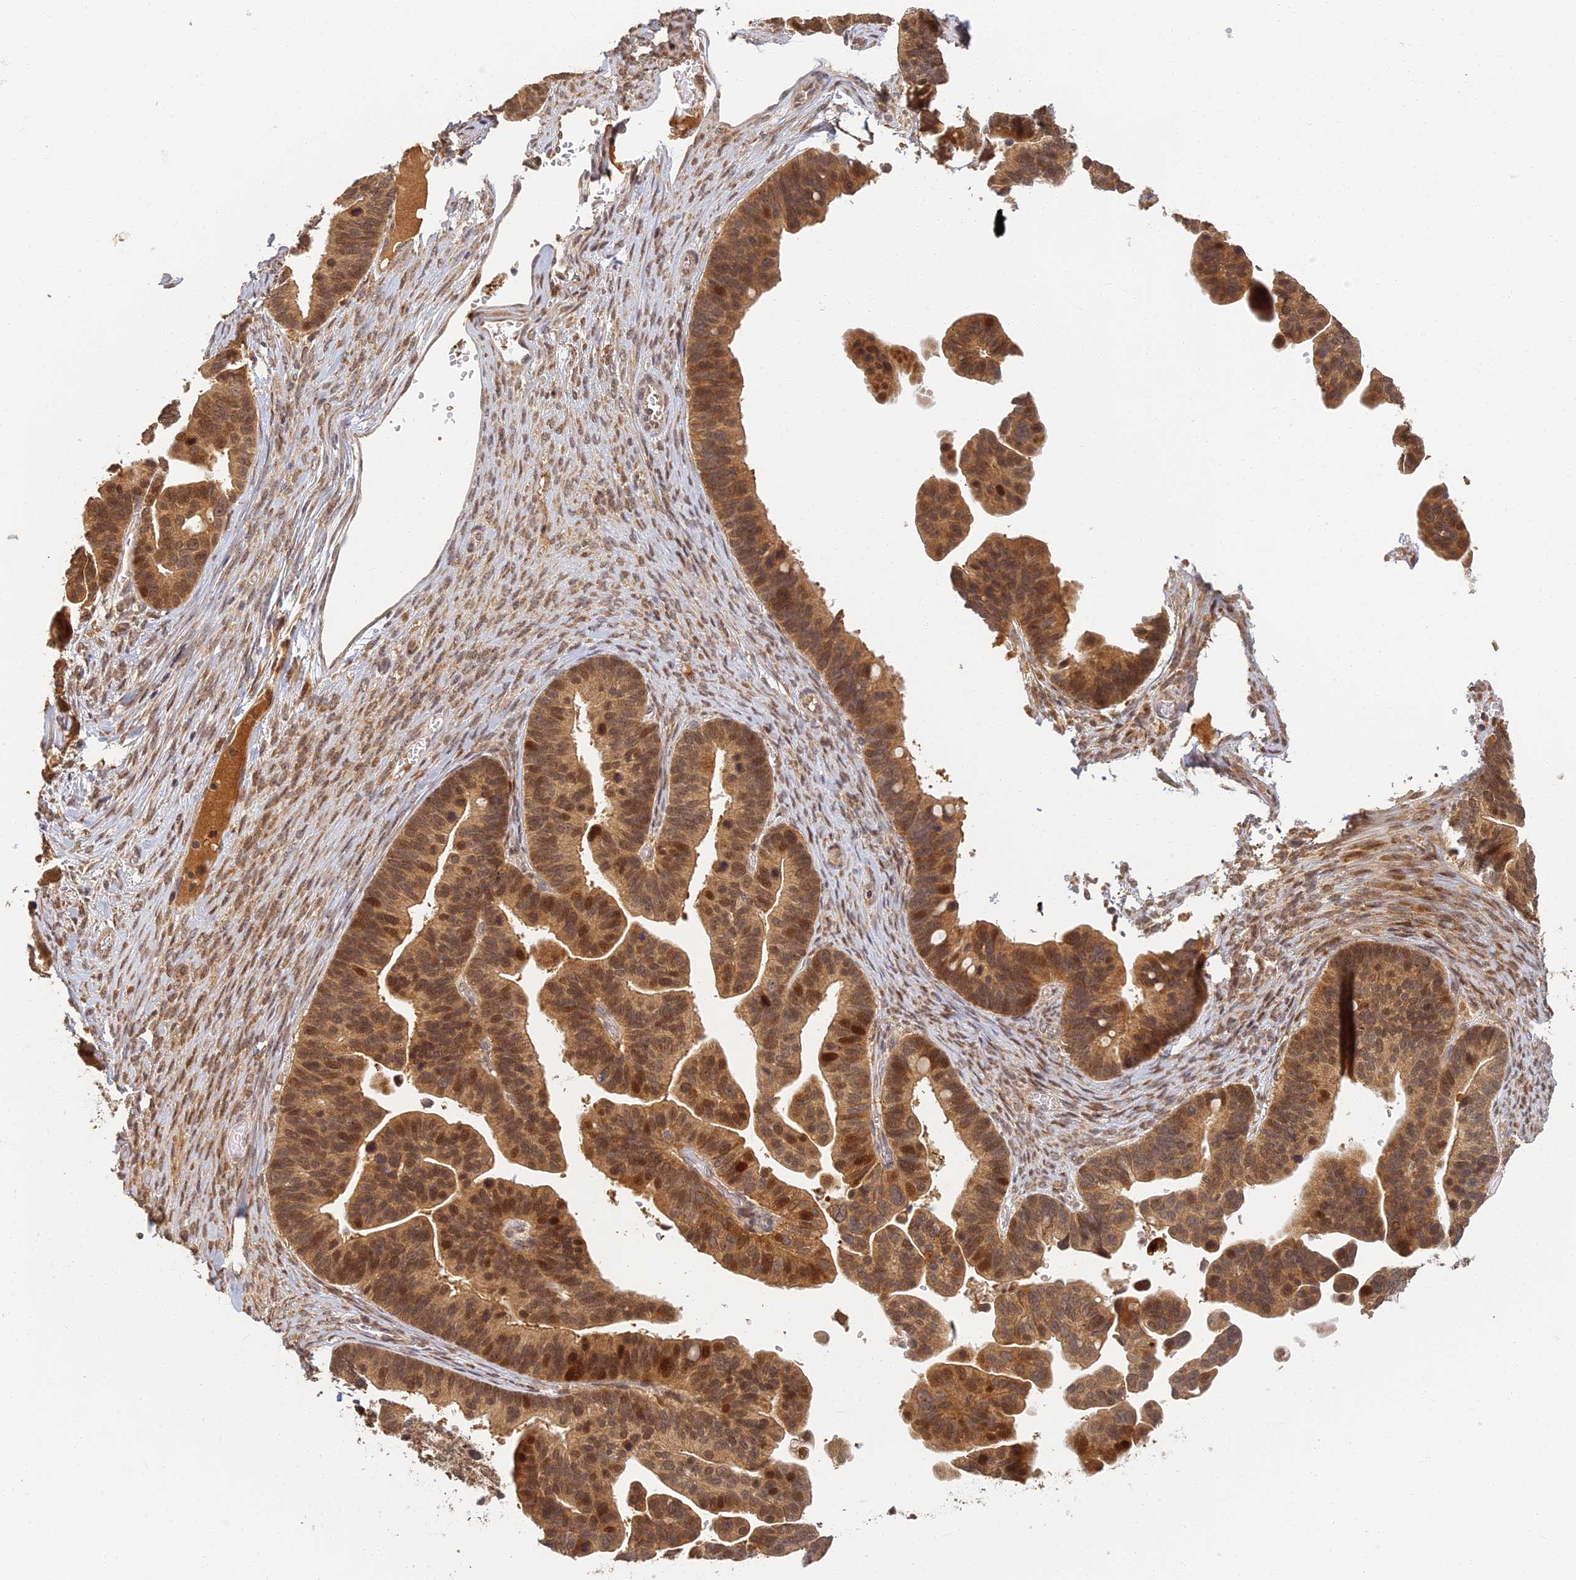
{"staining": {"intensity": "moderate", "quantity": ">75%", "location": "cytoplasmic/membranous,nuclear"}, "tissue": "ovarian cancer", "cell_type": "Tumor cells", "image_type": "cancer", "snomed": [{"axis": "morphology", "description": "Cystadenocarcinoma, serous, NOS"}, {"axis": "topography", "description": "Ovary"}], "caption": "Protein expression analysis of human ovarian cancer (serous cystadenocarcinoma) reveals moderate cytoplasmic/membranous and nuclear staining in about >75% of tumor cells.", "gene": "RGL3", "patient": {"sex": "female", "age": 56}}